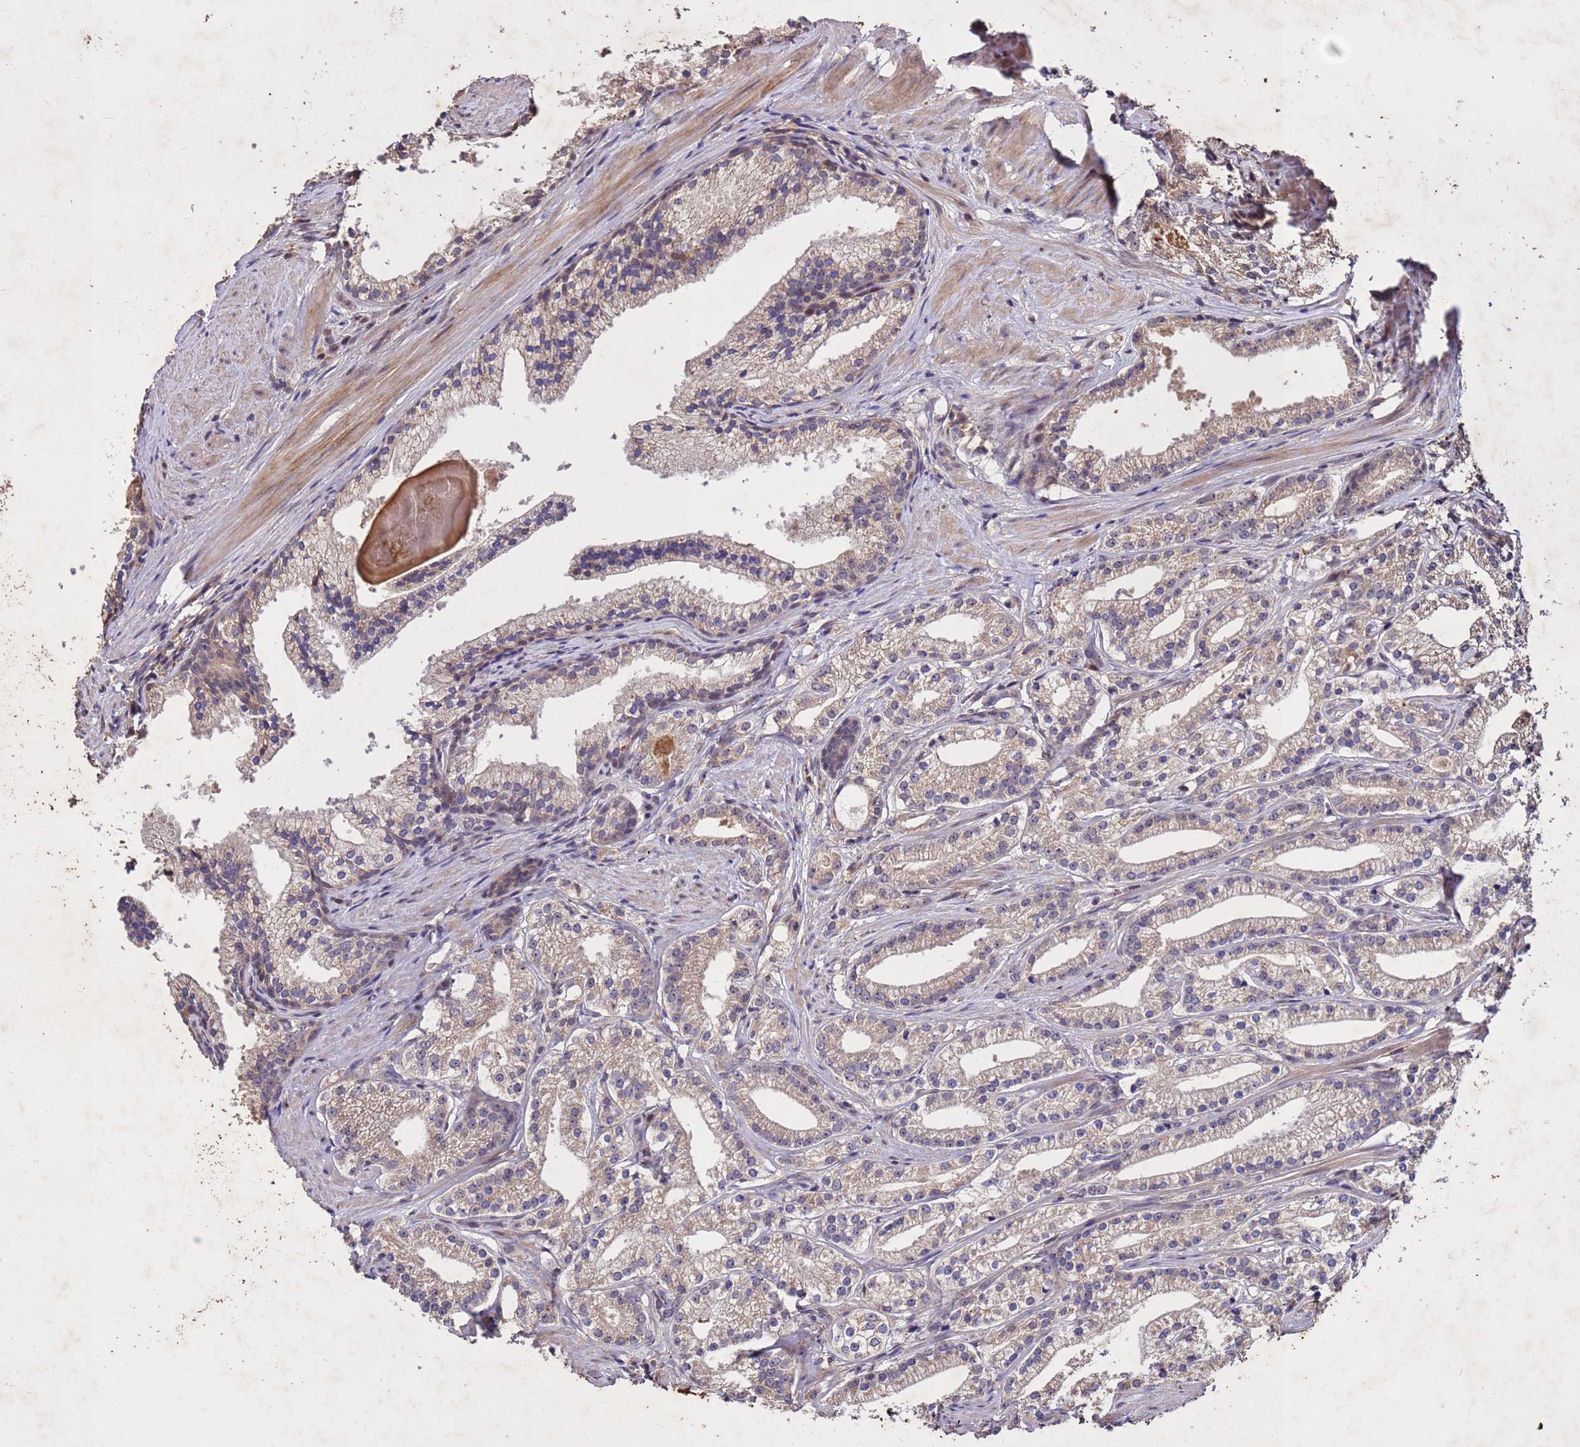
{"staining": {"intensity": "weak", "quantity": ">75%", "location": "cytoplasmic/membranous"}, "tissue": "prostate cancer", "cell_type": "Tumor cells", "image_type": "cancer", "snomed": [{"axis": "morphology", "description": "Adenocarcinoma, Low grade"}, {"axis": "topography", "description": "Prostate"}], "caption": "Prostate low-grade adenocarcinoma stained for a protein shows weak cytoplasmic/membranous positivity in tumor cells.", "gene": "TOR4A", "patient": {"sex": "male", "age": 57}}